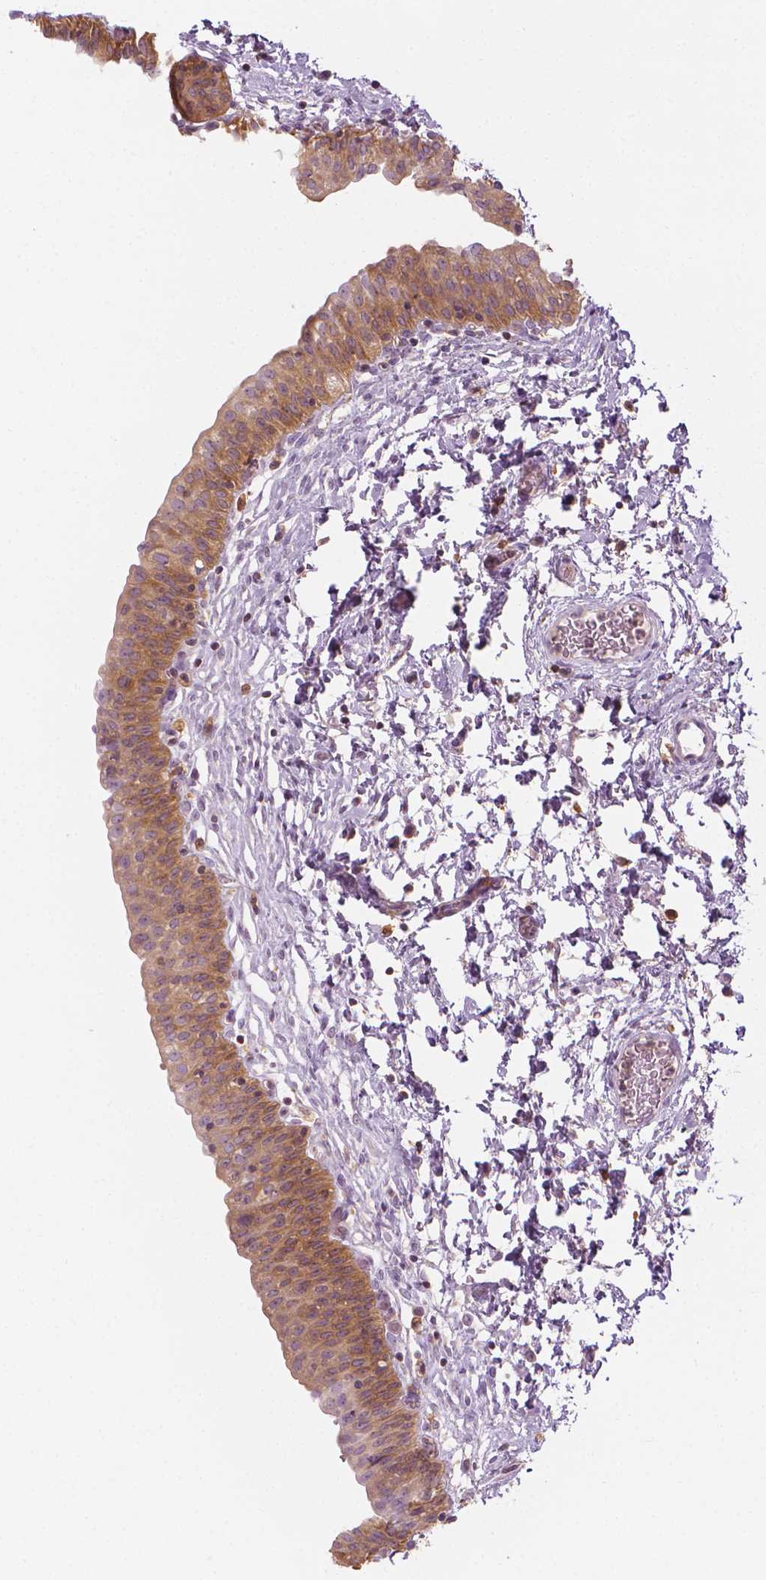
{"staining": {"intensity": "moderate", "quantity": ">75%", "location": "cytoplasmic/membranous"}, "tissue": "urinary bladder", "cell_type": "Urothelial cells", "image_type": "normal", "snomed": [{"axis": "morphology", "description": "Normal tissue, NOS"}, {"axis": "topography", "description": "Urinary bladder"}], "caption": "The histopathology image reveals immunohistochemical staining of unremarkable urinary bladder. There is moderate cytoplasmic/membranous positivity is identified in about >75% of urothelial cells.", "gene": "SHMT1", "patient": {"sex": "male", "age": 56}}